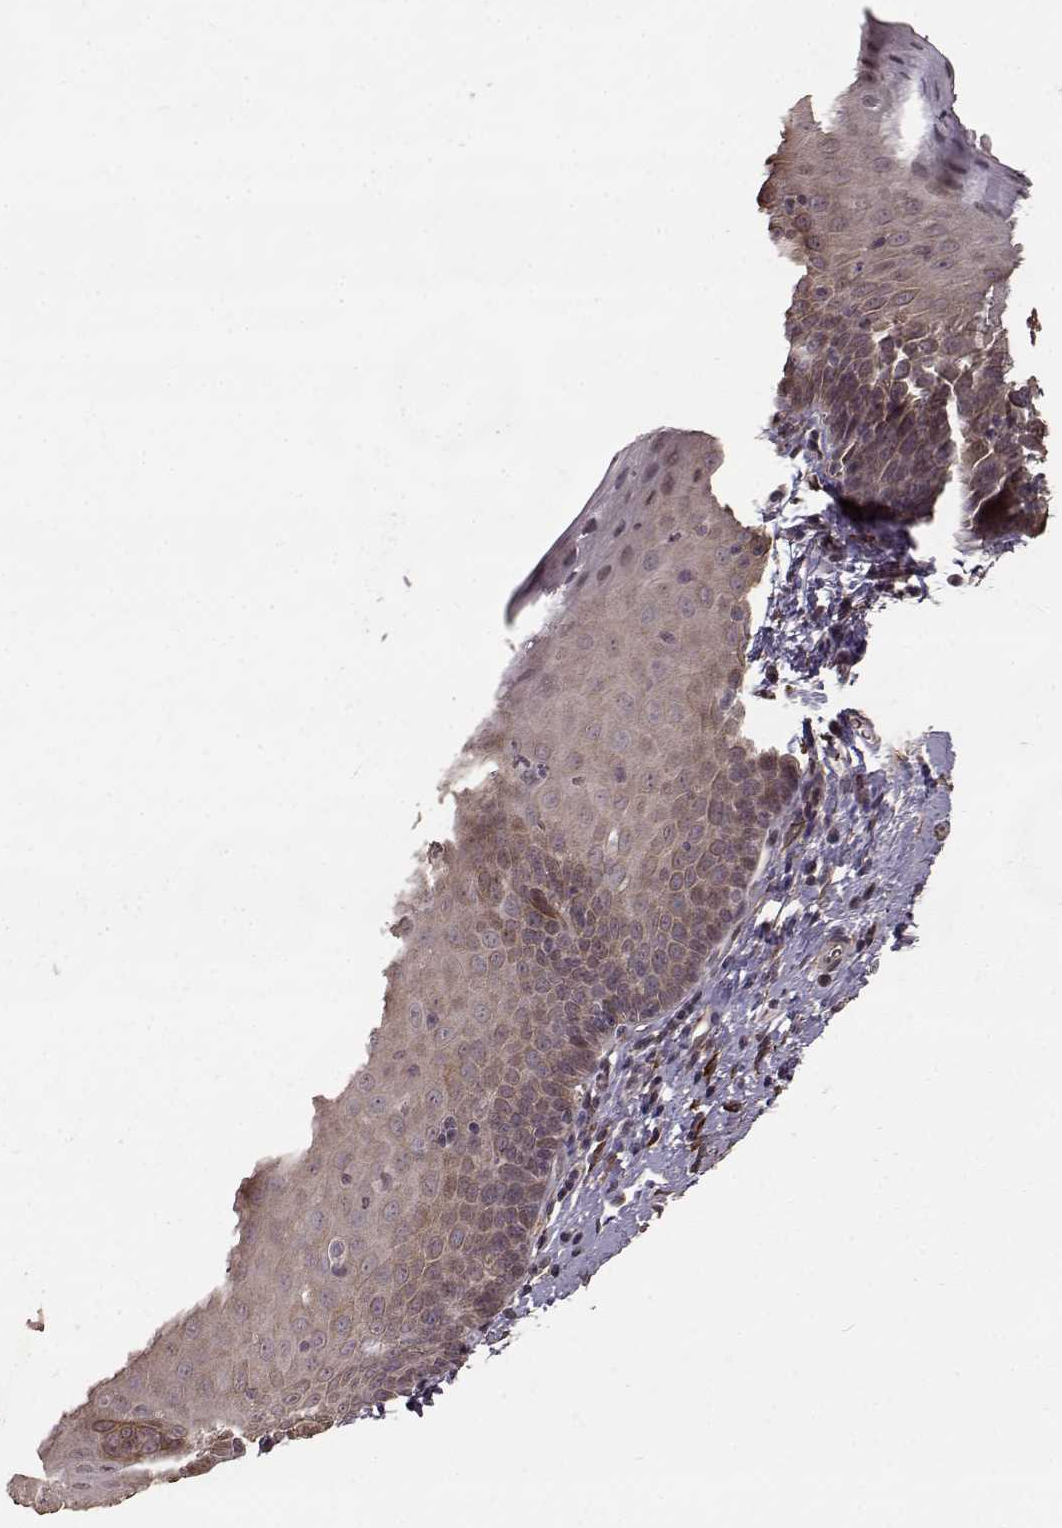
{"staining": {"intensity": "weak", "quantity": "<25%", "location": "cytoplasmic/membranous"}, "tissue": "esophagus", "cell_type": "Squamous epithelial cells", "image_type": "normal", "snomed": [{"axis": "morphology", "description": "Normal tissue, NOS"}, {"axis": "topography", "description": "Esophagus"}], "caption": "Protein analysis of benign esophagus reveals no significant staining in squamous epithelial cells. (Brightfield microscopy of DAB (3,3'-diaminobenzidine) immunohistochemistry at high magnification).", "gene": "FSTL1", "patient": {"sex": "female", "age": 64}}